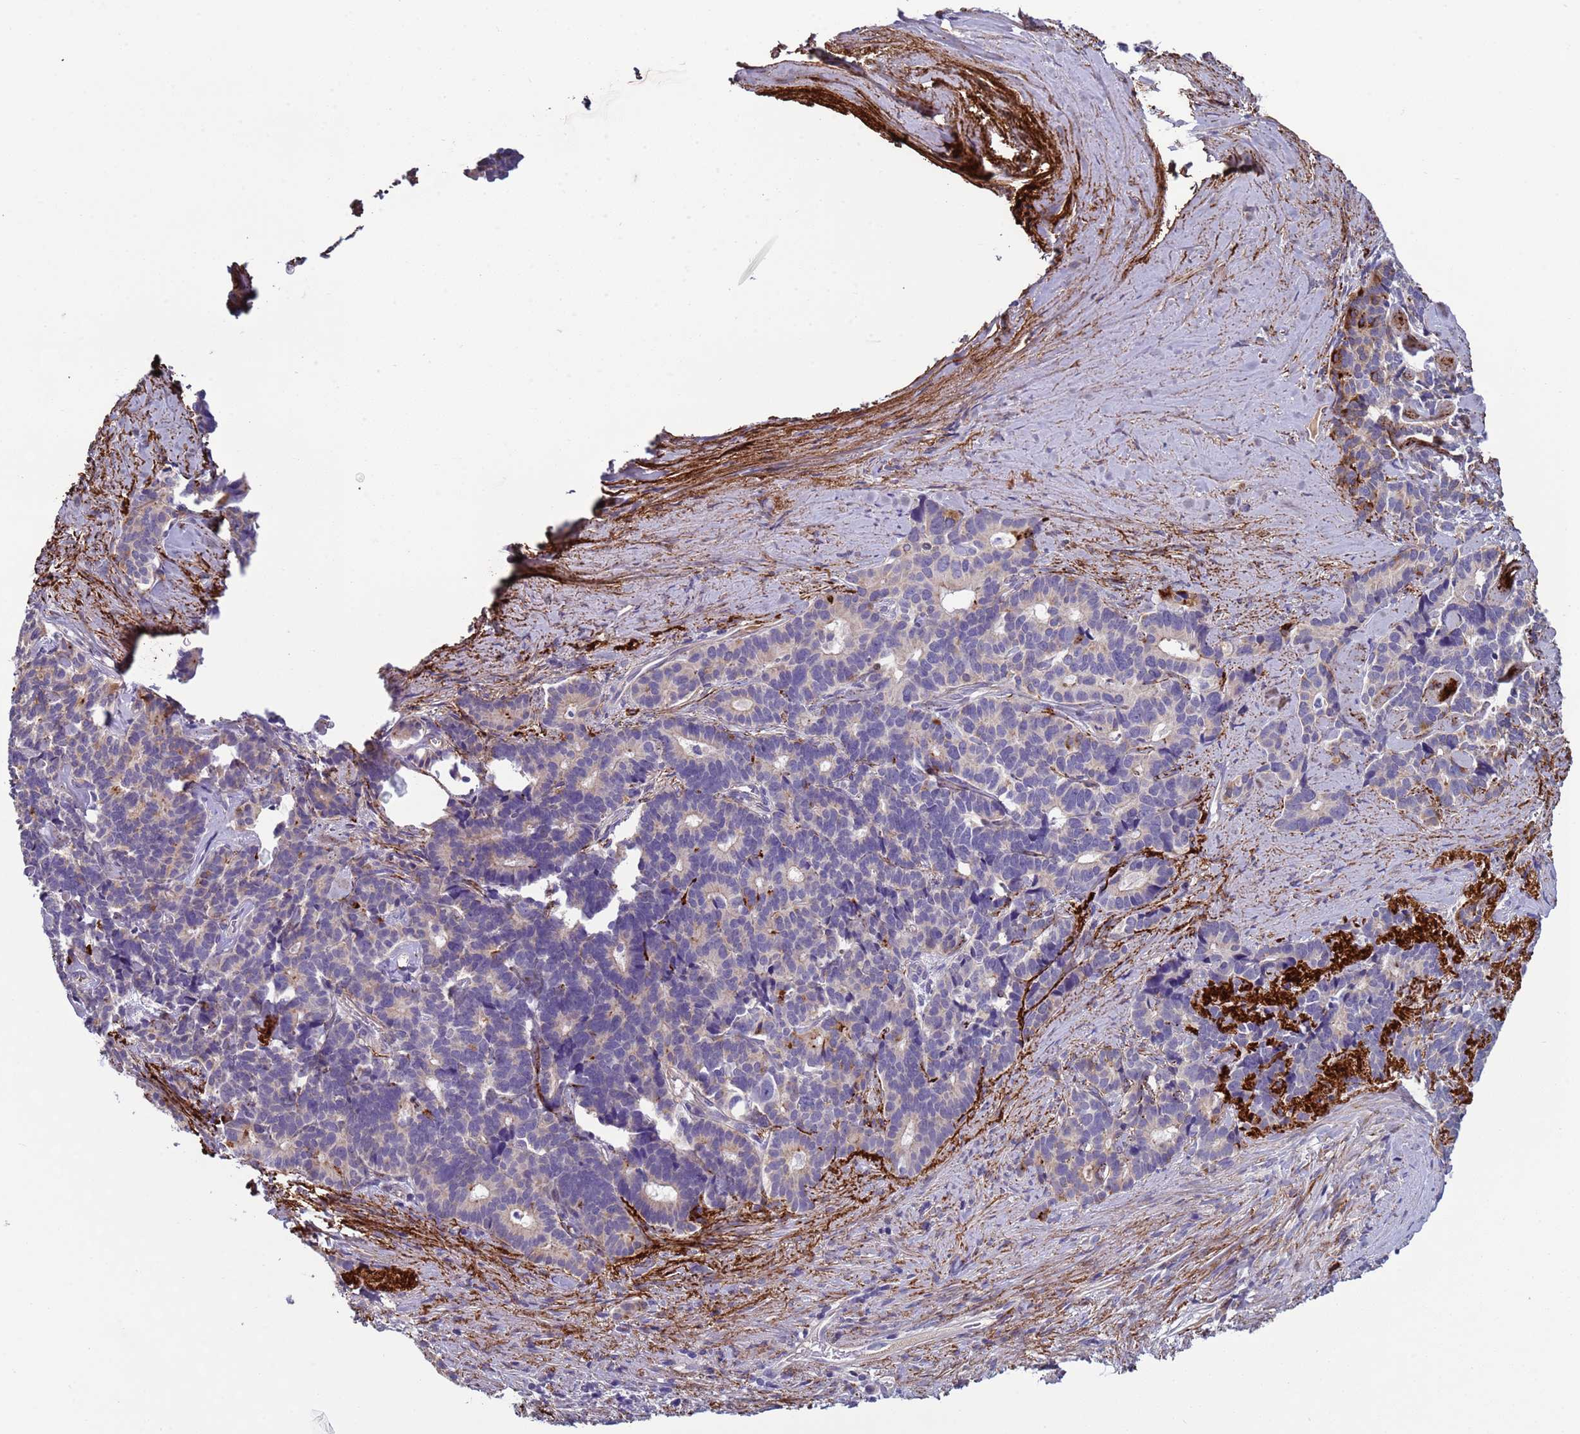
{"staining": {"intensity": "negative", "quantity": "none", "location": "none"}, "tissue": "pancreatic cancer", "cell_type": "Tumor cells", "image_type": "cancer", "snomed": [{"axis": "morphology", "description": "Adenocarcinoma, NOS"}, {"axis": "topography", "description": "Pancreas"}], "caption": "This is an IHC image of pancreatic cancer (adenocarcinoma). There is no staining in tumor cells.", "gene": "TRIM51", "patient": {"sex": "female", "age": 74}}